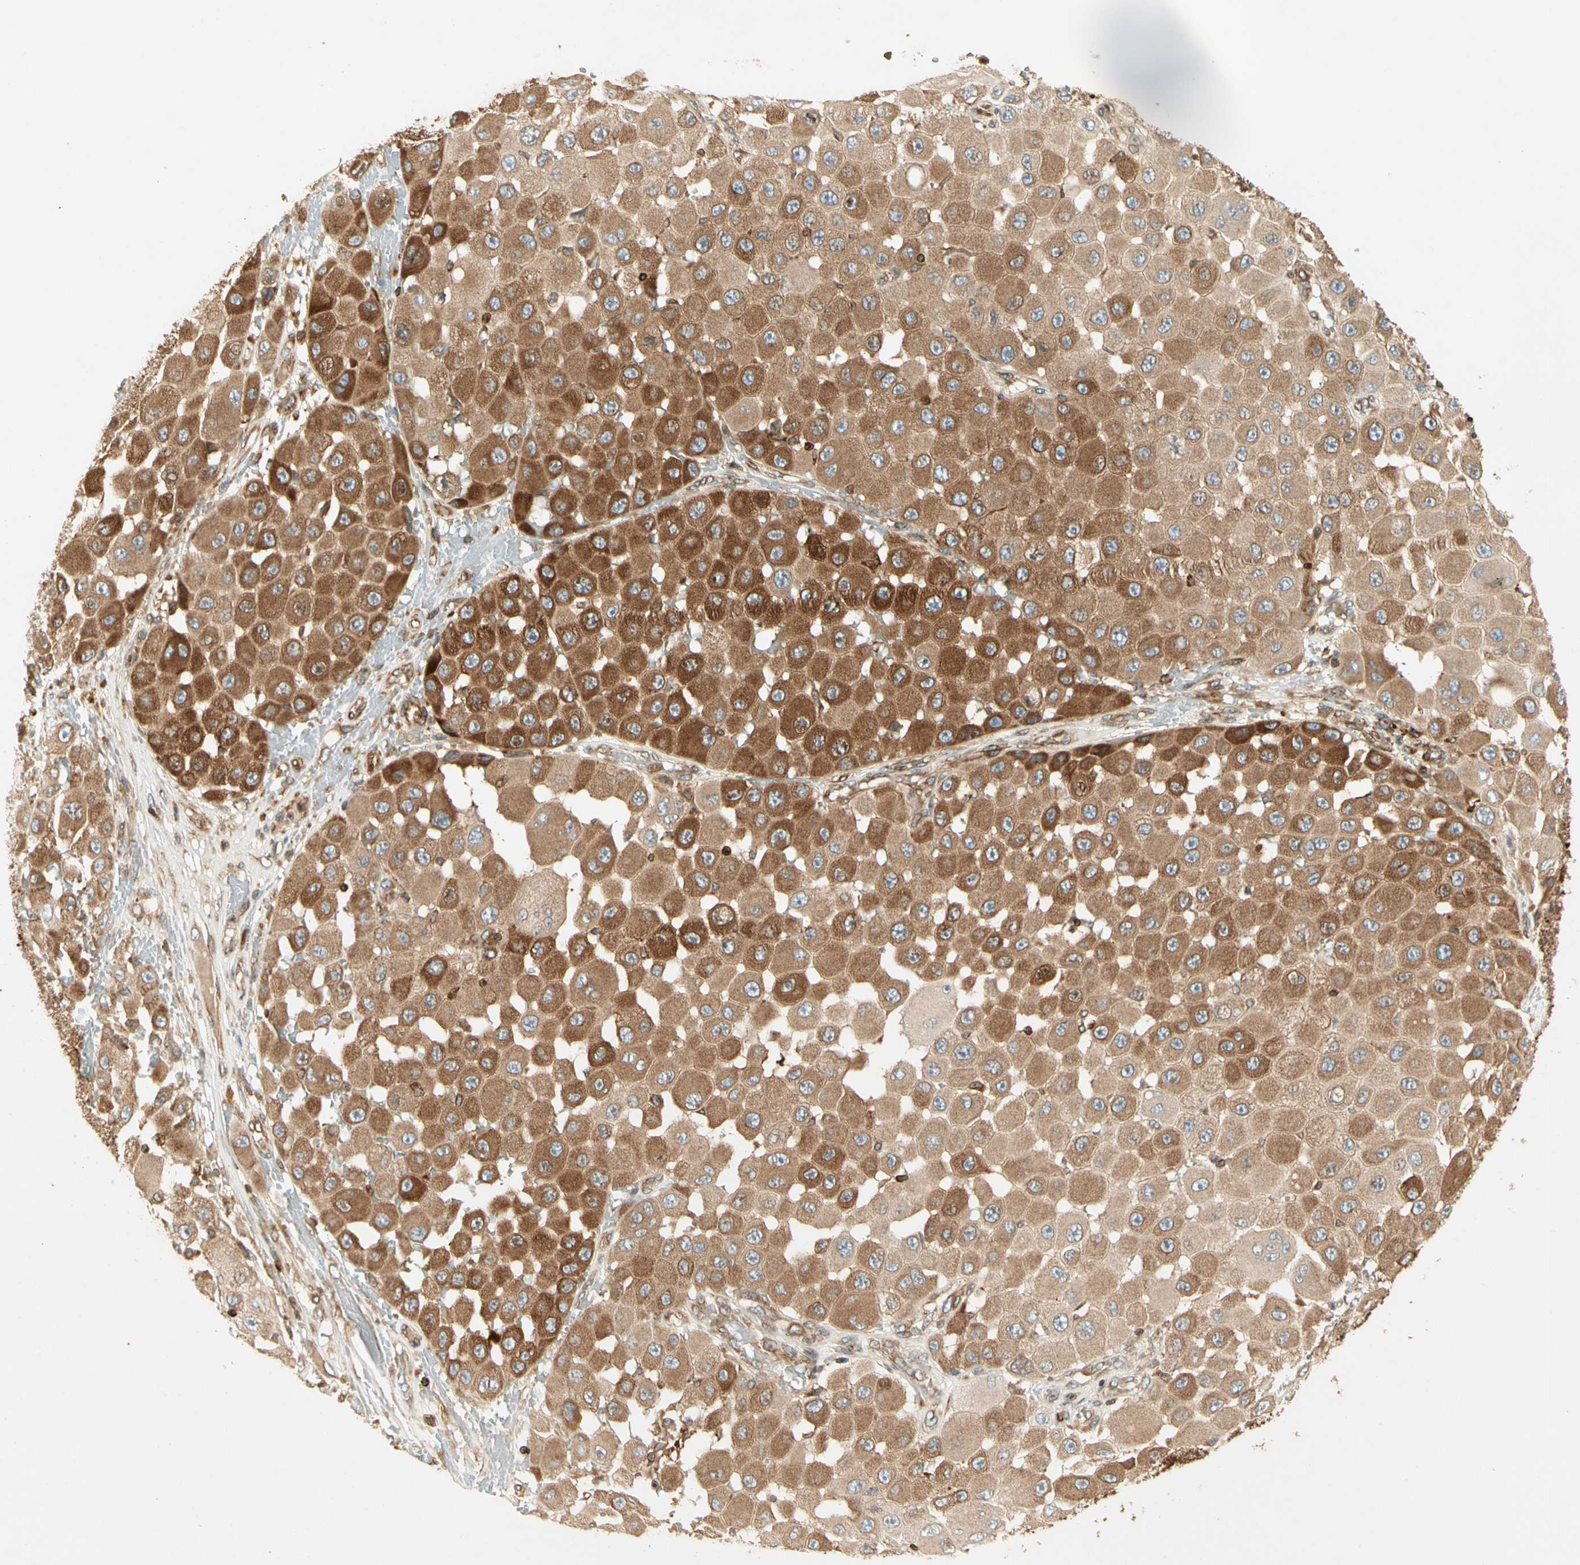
{"staining": {"intensity": "moderate", "quantity": ">75%", "location": "cytoplasmic/membranous"}, "tissue": "melanoma", "cell_type": "Tumor cells", "image_type": "cancer", "snomed": [{"axis": "morphology", "description": "Malignant melanoma, NOS"}, {"axis": "topography", "description": "Skin"}], "caption": "About >75% of tumor cells in human melanoma display moderate cytoplasmic/membranous protein positivity as visualized by brown immunohistochemical staining.", "gene": "TAPBP", "patient": {"sex": "female", "age": 81}}